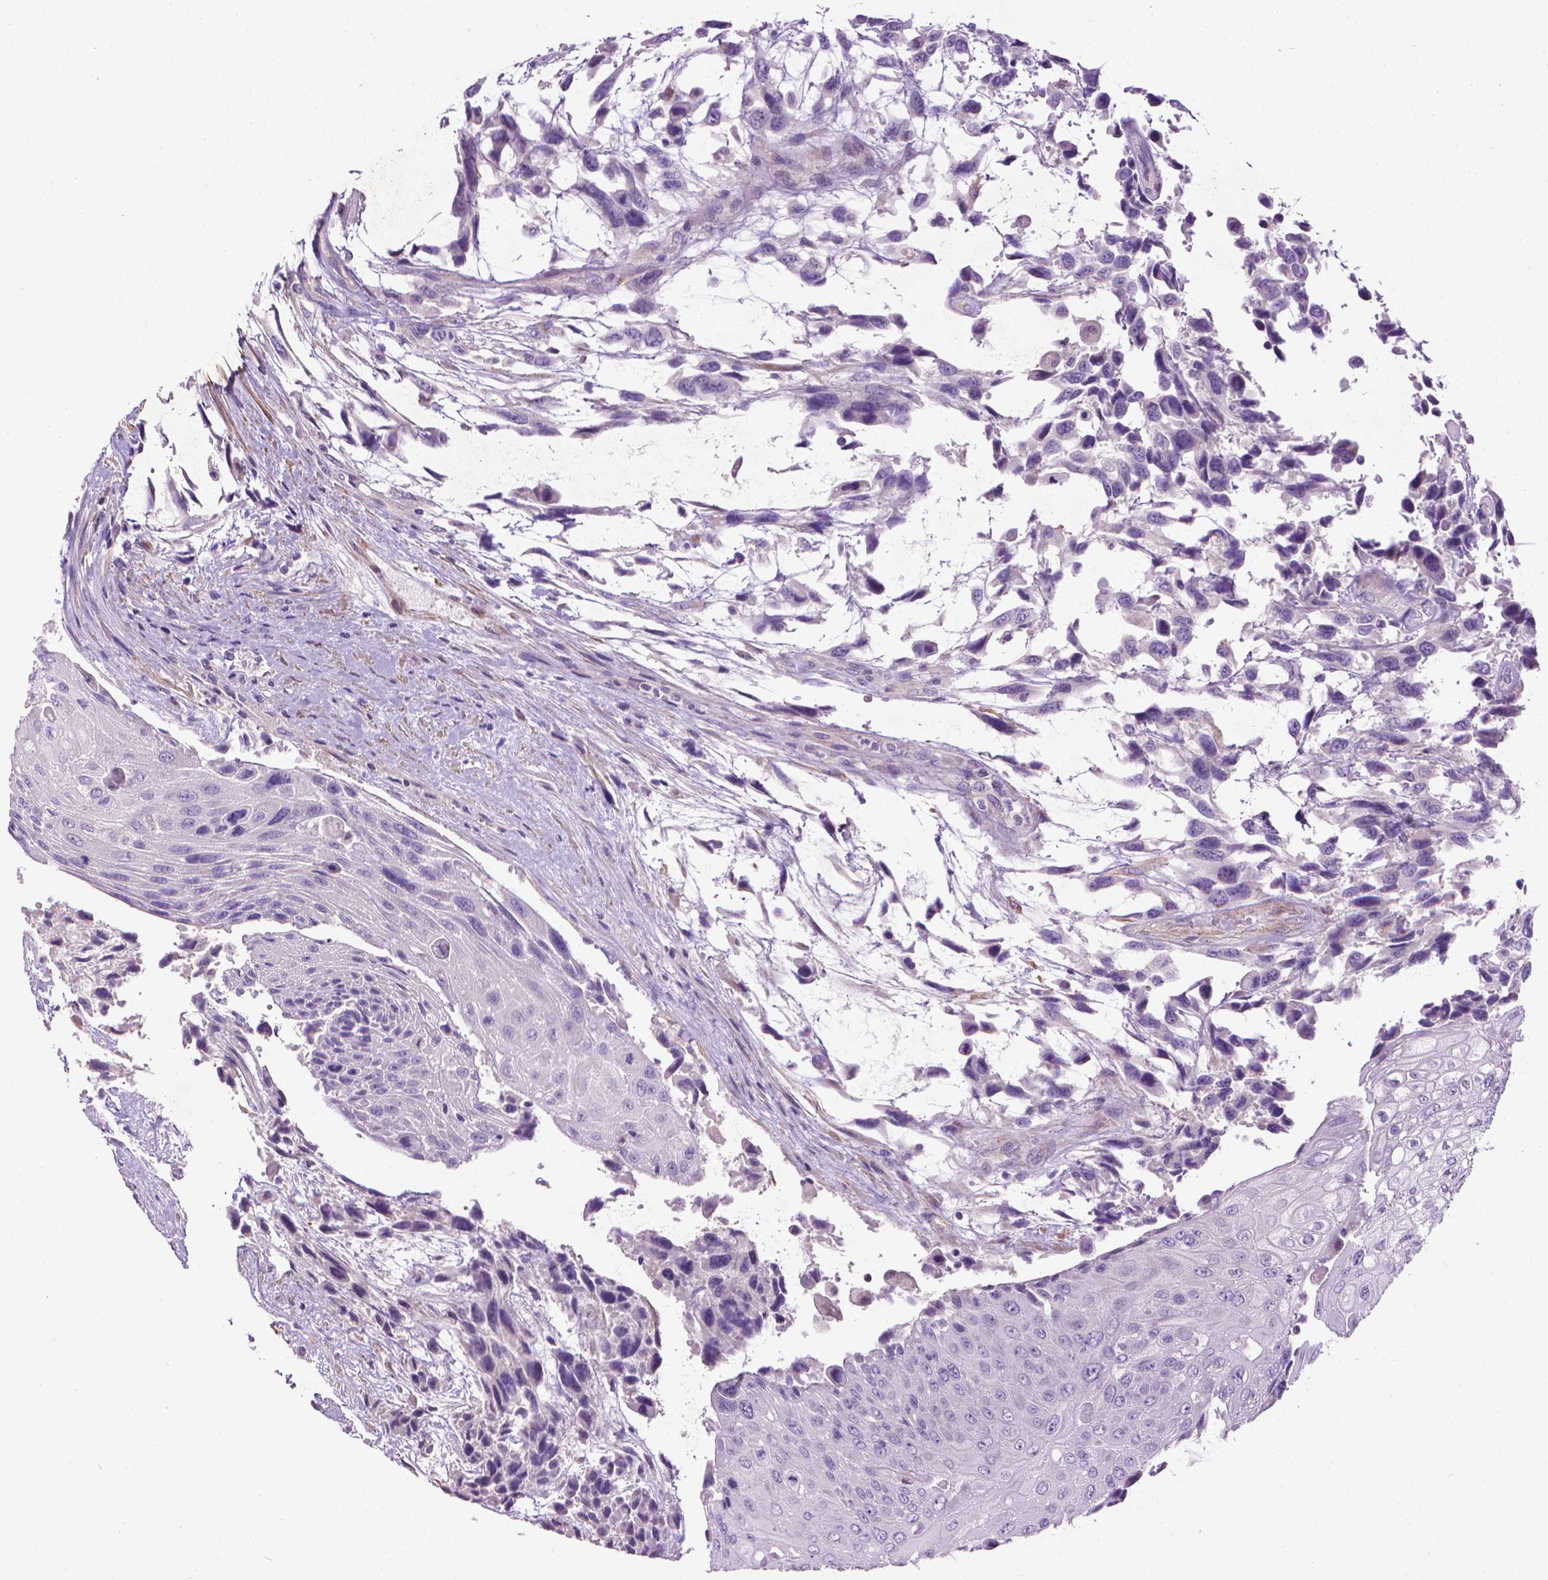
{"staining": {"intensity": "negative", "quantity": "none", "location": "none"}, "tissue": "urothelial cancer", "cell_type": "Tumor cells", "image_type": "cancer", "snomed": [{"axis": "morphology", "description": "Urothelial carcinoma, High grade"}, {"axis": "topography", "description": "Urinary bladder"}], "caption": "IHC of human urothelial cancer shows no expression in tumor cells.", "gene": "AQP10", "patient": {"sex": "female", "age": 70}}